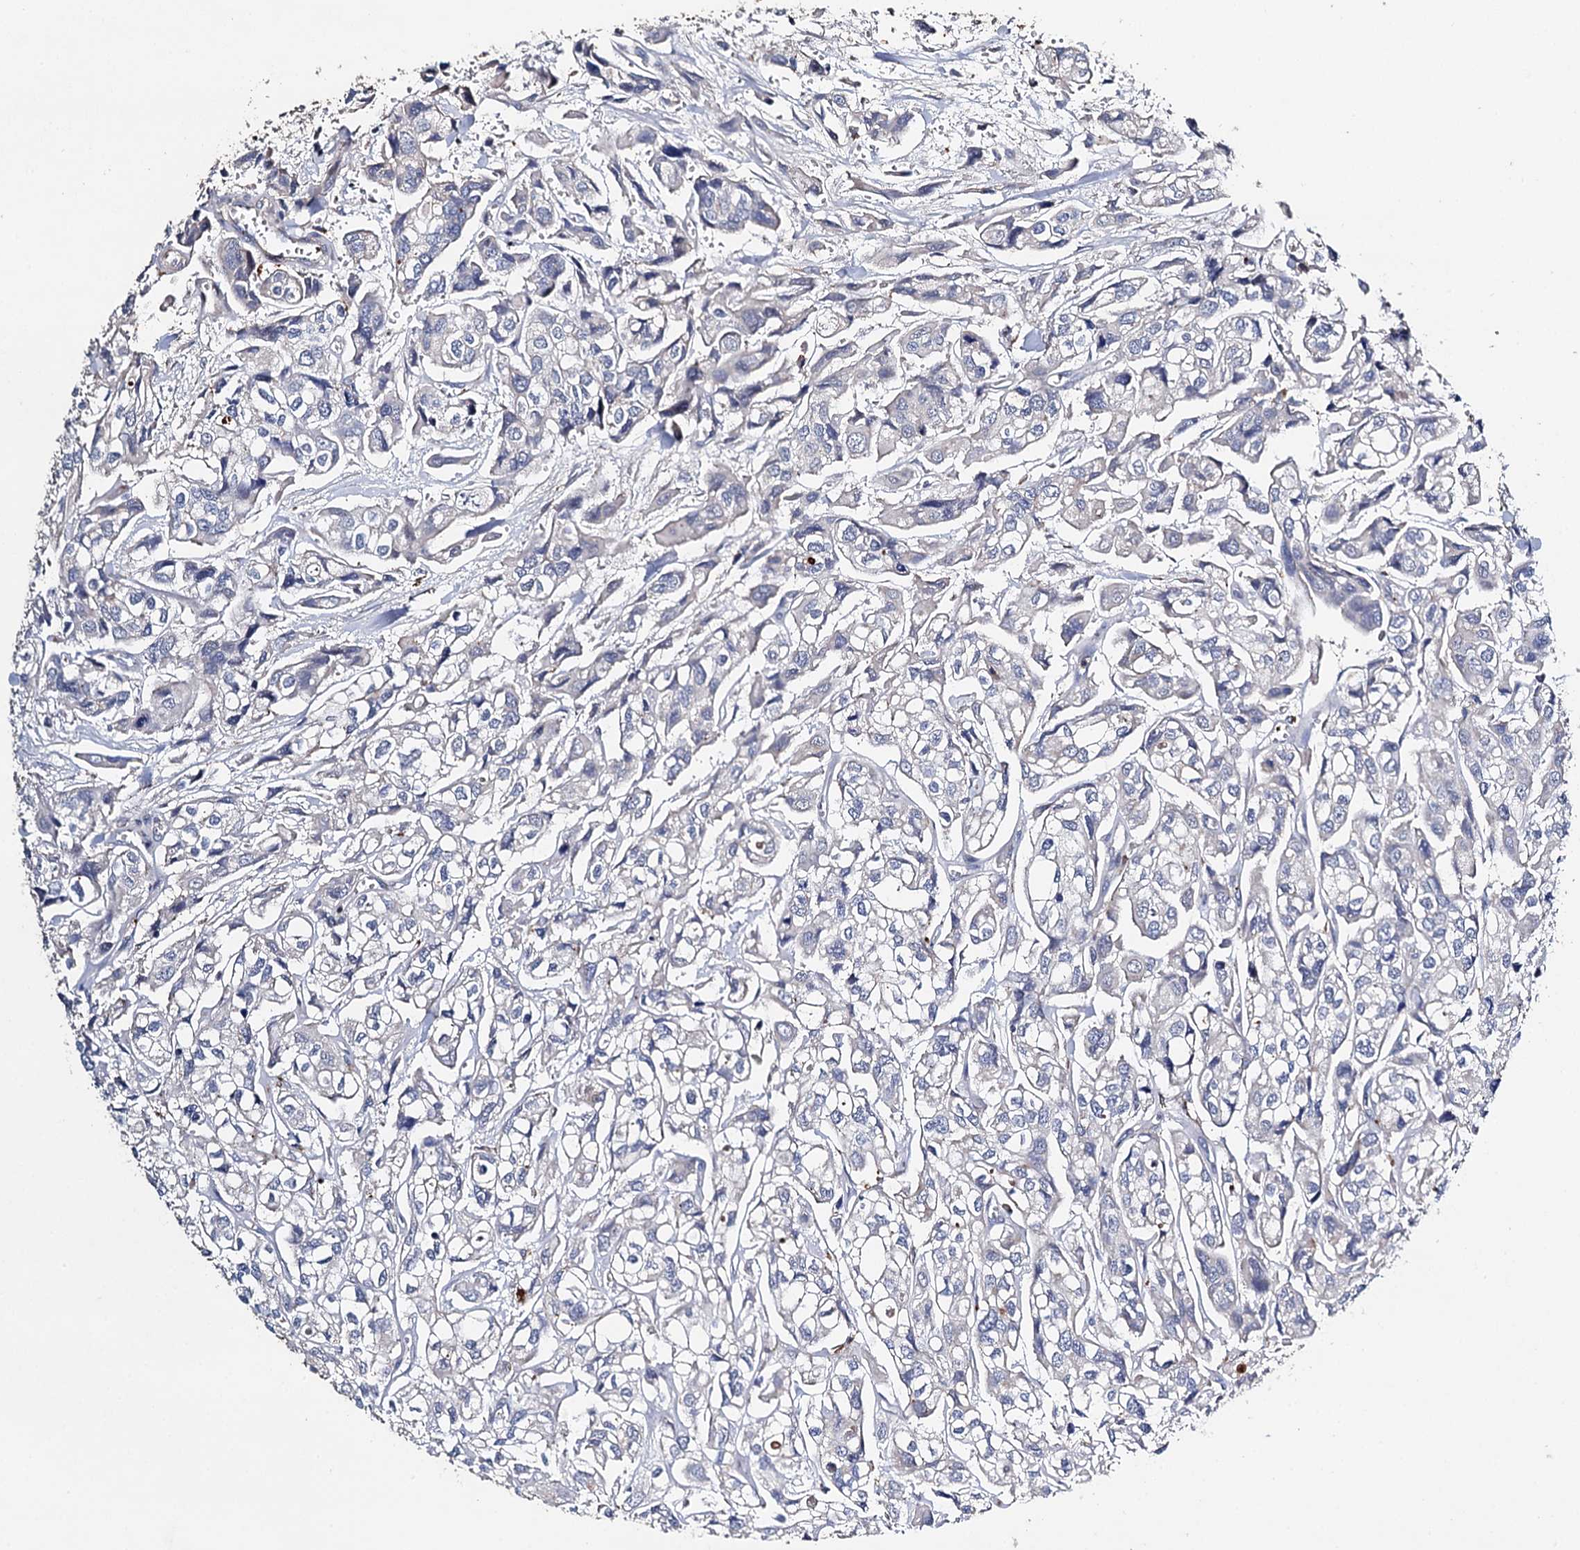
{"staining": {"intensity": "negative", "quantity": "none", "location": "none"}, "tissue": "urothelial cancer", "cell_type": "Tumor cells", "image_type": "cancer", "snomed": [{"axis": "morphology", "description": "Urothelial carcinoma, High grade"}, {"axis": "topography", "description": "Urinary bladder"}], "caption": "A high-resolution image shows immunohistochemistry (IHC) staining of urothelial cancer, which shows no significant expression in tumor cells.", "gene": "DNAH6", "patient": {"sex": "male", "age": 67}}